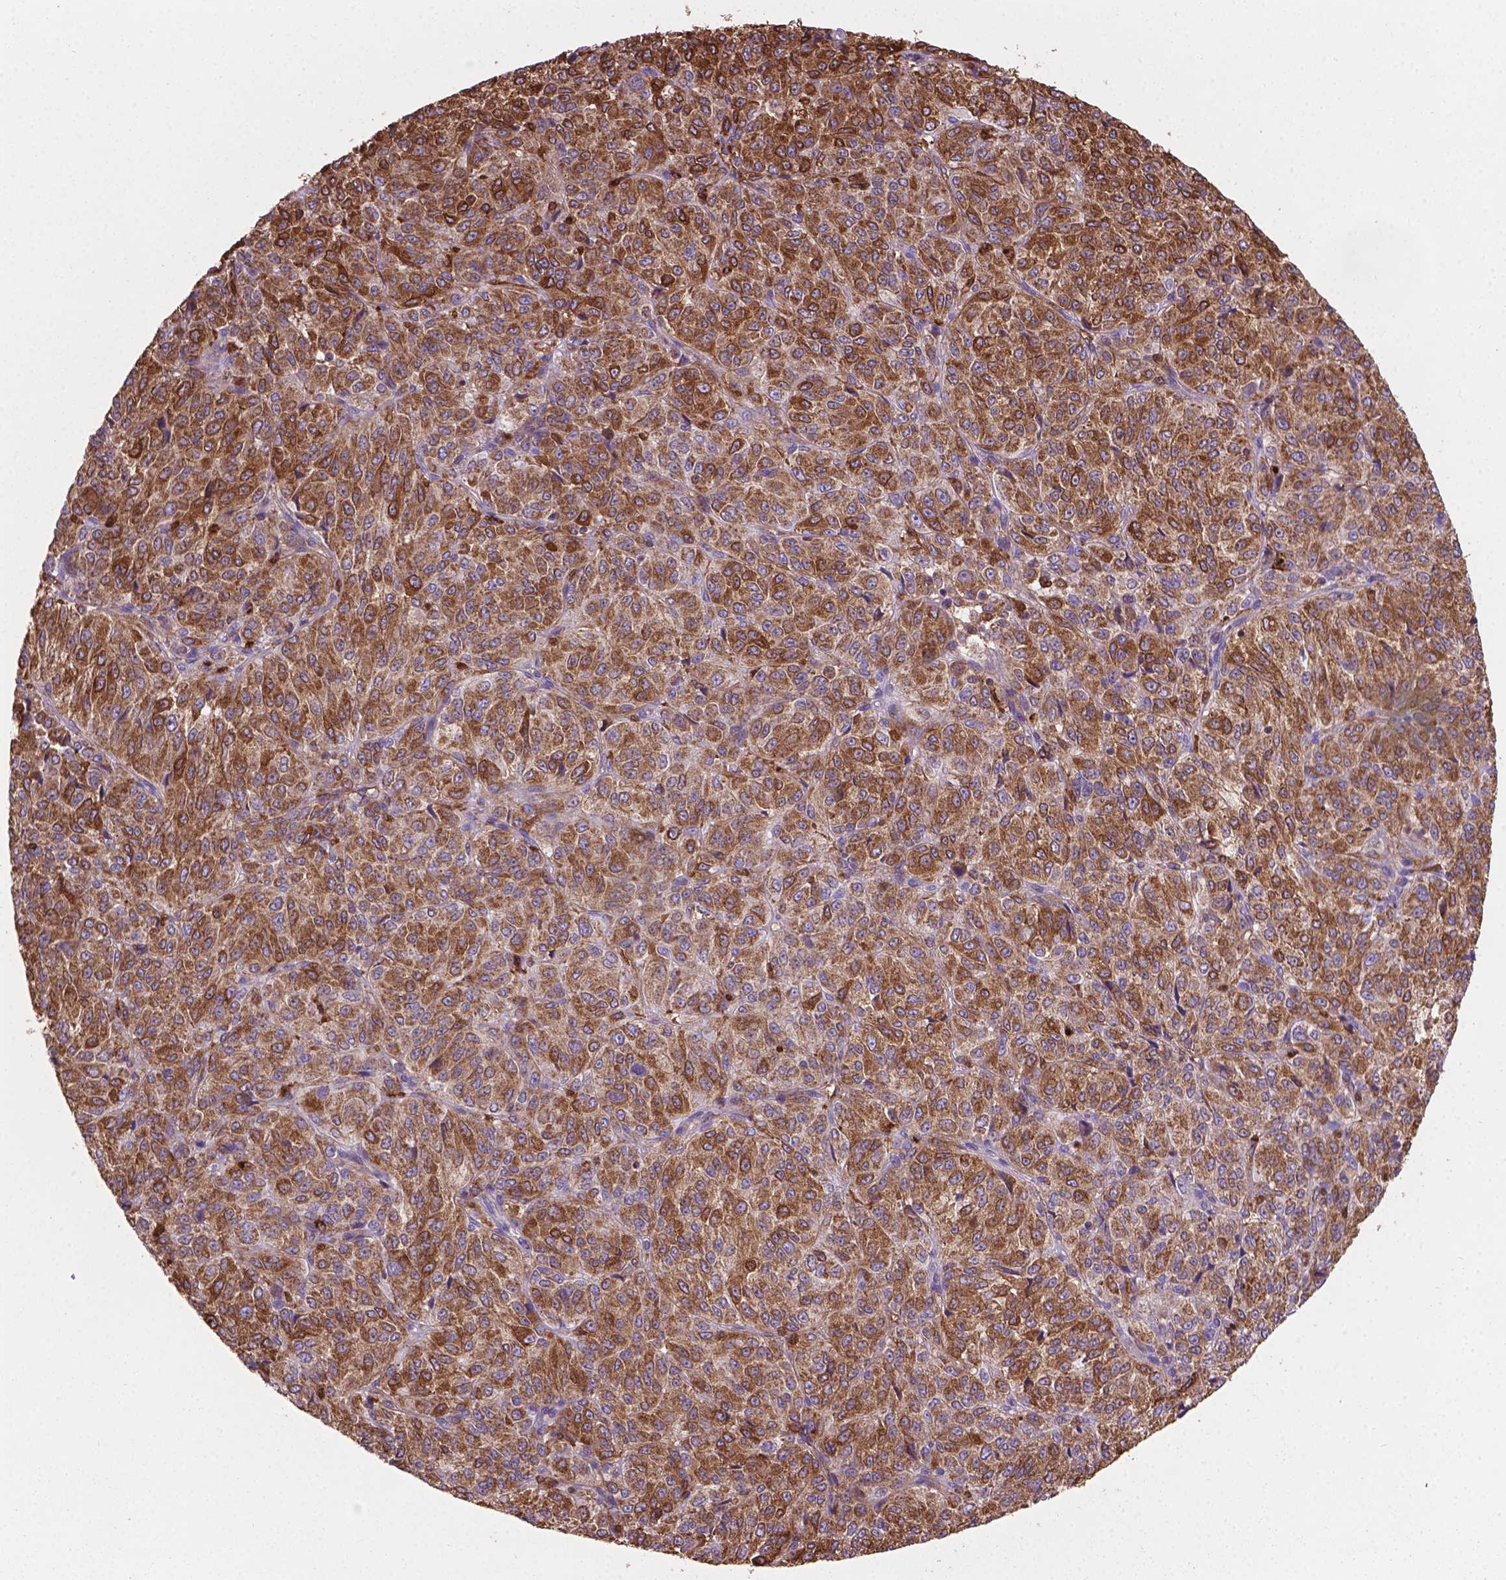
{"staining": {"intensity": "strong", "quantity": ">75%", "location": "cytoplasmic/membranous"}, "tissue": "melanoma", "cell_type": "Tumor cells", "image_type": "cancer", "snomed": [{"axis": "morphology", "description": "Malignant melanoma, Metastatic site"}, {"axis": "topography", "description": "Brain"}], "caption": "This image shows immunohistochemistry (IHC) staining of human malignant melanoma (metastatic site), with high strong cytoplasmic/membranous positivity in about >75% of tumor cells.", "gene": "TCAF1", "patient": {"sex": "female", "age": 56}}